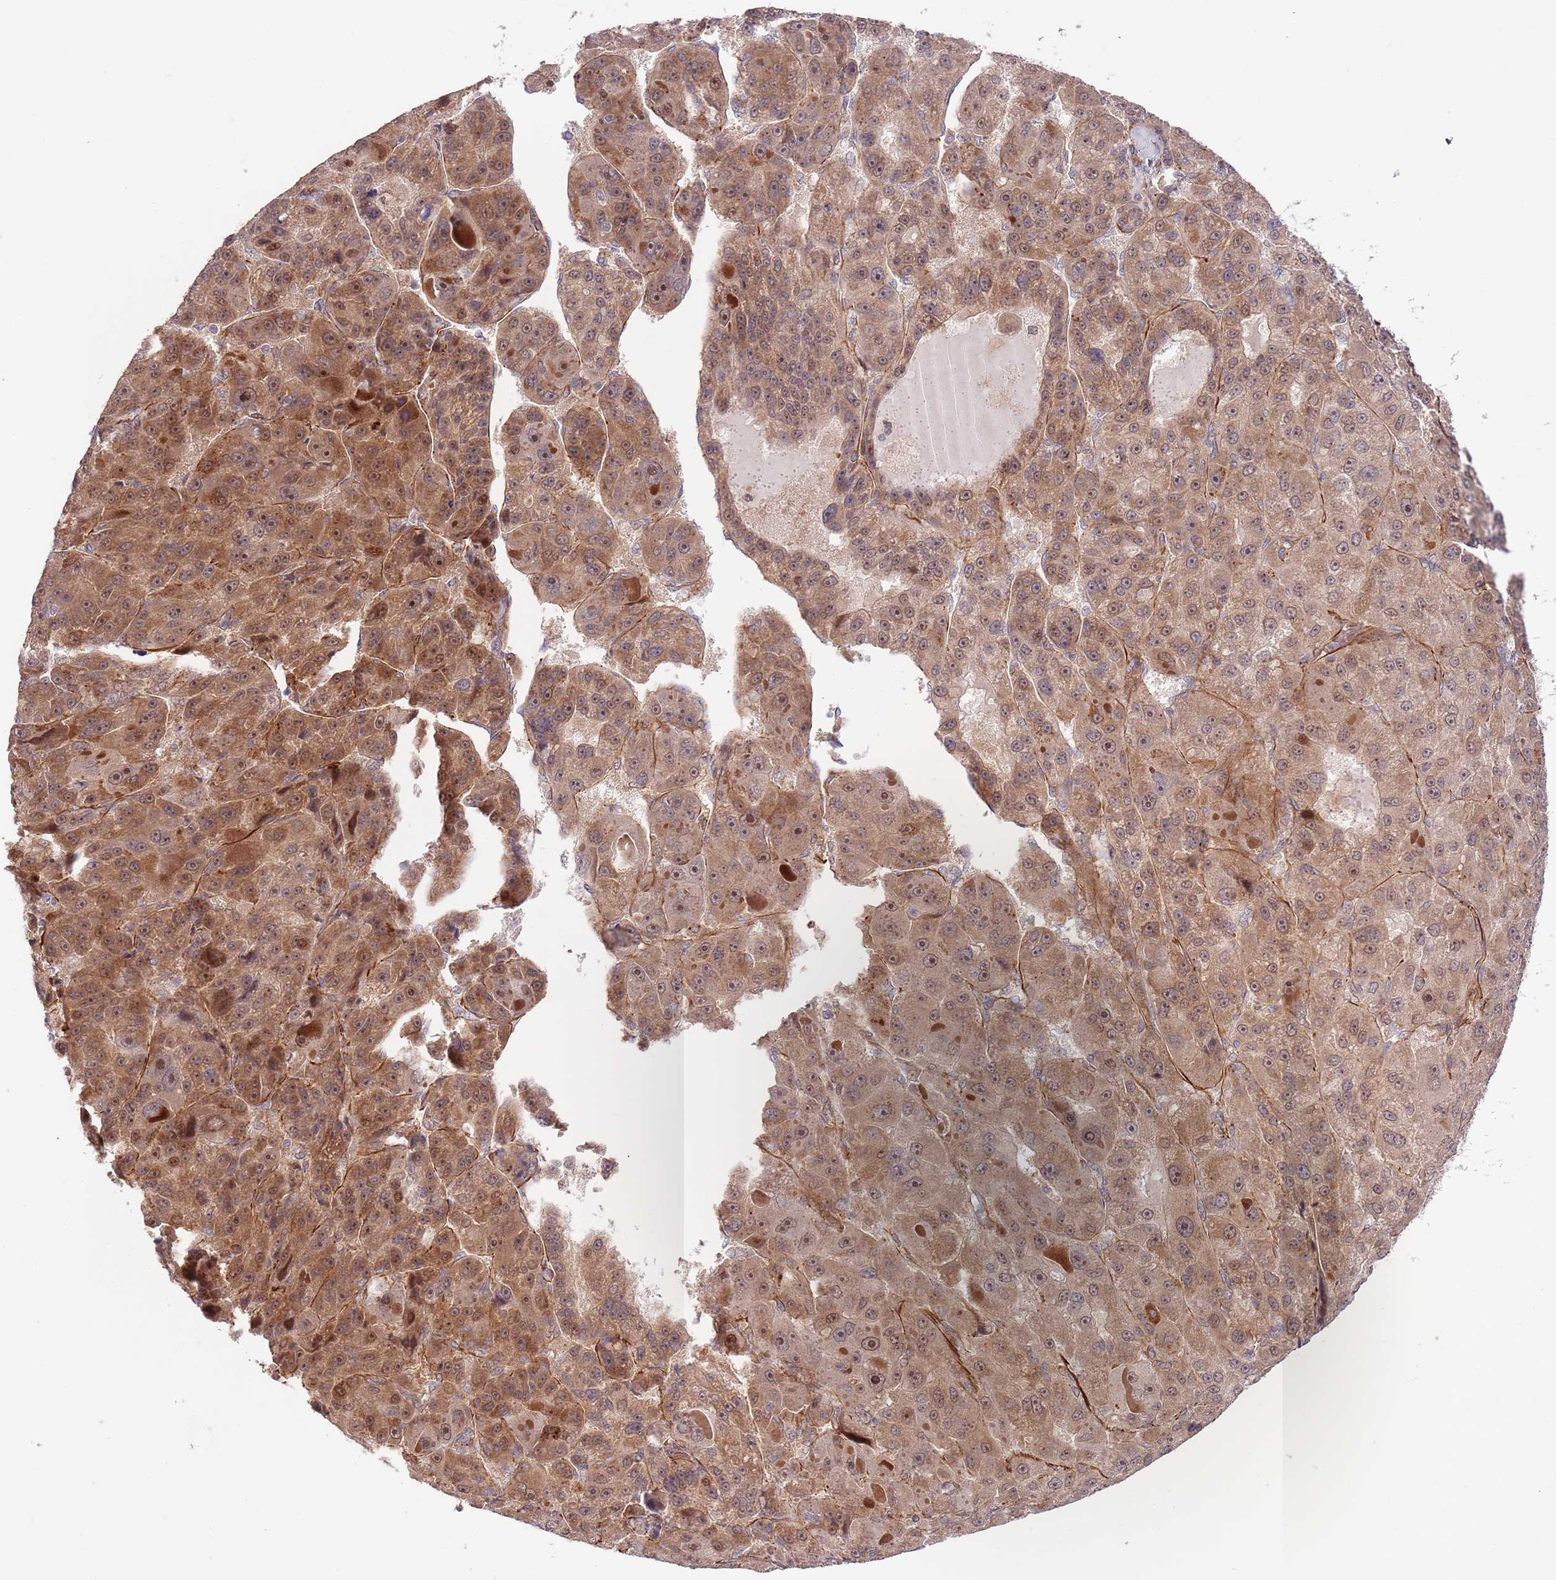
{"staining": {"intensity": "moderate", "quantity": ">75%", "location": "cytoplasmic/membranous,nuclear"}, "tissue": "liver cancer", "cell_type": "Tumor cells", "image_type": "cancer", "snomed": [{"axis": "morphology", "description": "Carcinoma, Hepatocellular, NOS"}, {"axis": "topography", "description": "Liver"}], "caption": "High-power microscopy captured an immunohistochemistry image of liver cancer, revealing moderate cytoplasmic/membranous and nuclear expression in approximately >75% of tumor cells. (DAB (3,3'-diaminobenzidine) IHC with brightfield microscopy, high magnification).", "gene": "NEK3", "patient": {"sex": "male", "age": 76}}